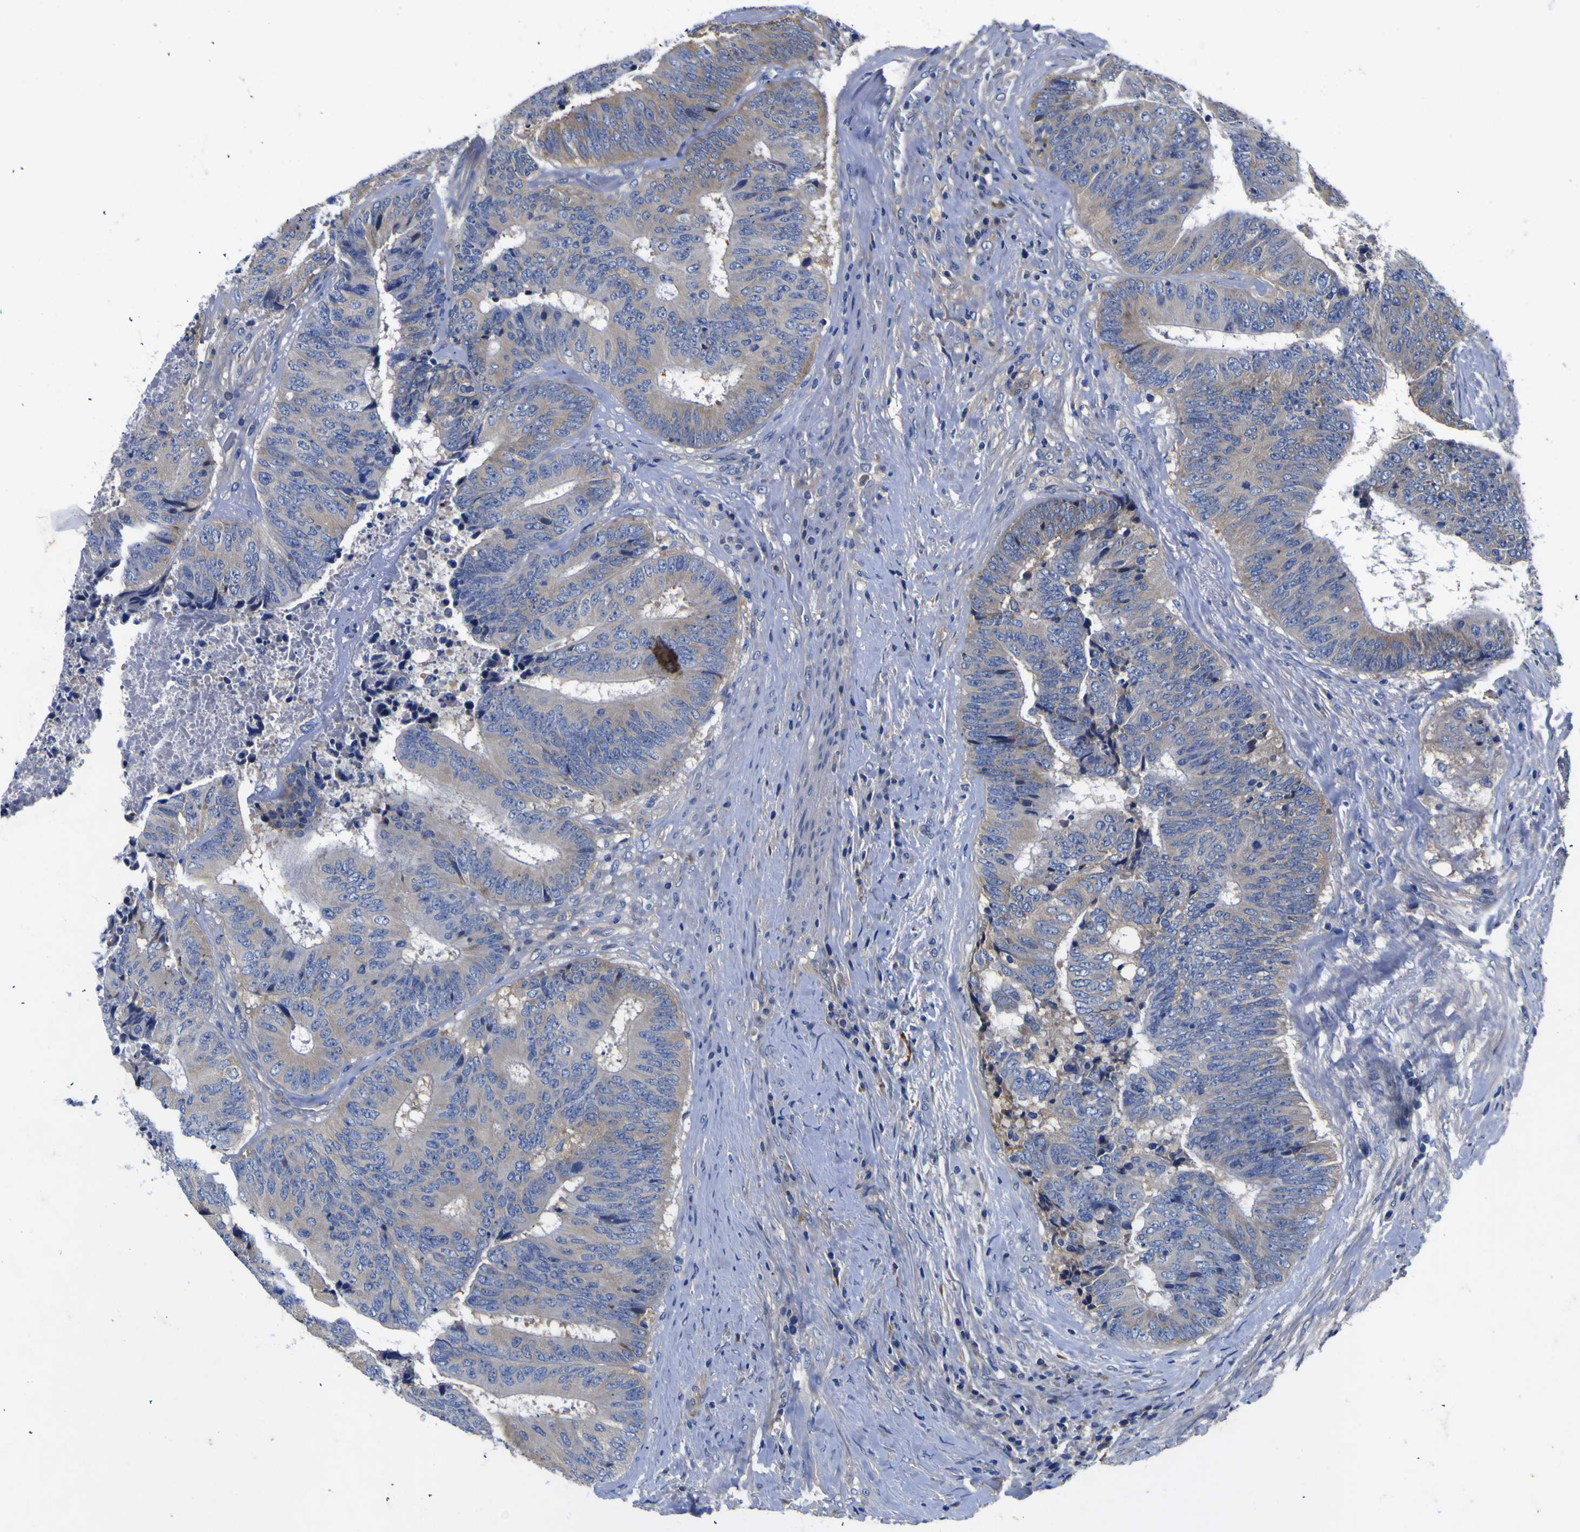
{"staining": {"intensity": "negative", "quantity": "none", "location": "none"}, "tissue": "colorectal cancer", "cell_type": "Tumor cells", "image_type": "cancer", "snomed": [{"axis": "morphology", "description": "Adenocarcinoma, NOS"}, {"axis": "topography", "description": "Rectum"}], "caption": "Image shows no significant protein staining in tumor cells of colorectal cancer (adenocarcinoma). The staining was performed using DAB (3,3'-diaminobenzidine) to visualize the protein expression in brown, while the nuclei were stained in blue with hematoxylin (Magnification: 20x).", "gene": "VASN", "patient": {"sex": "male", "age": 72}}